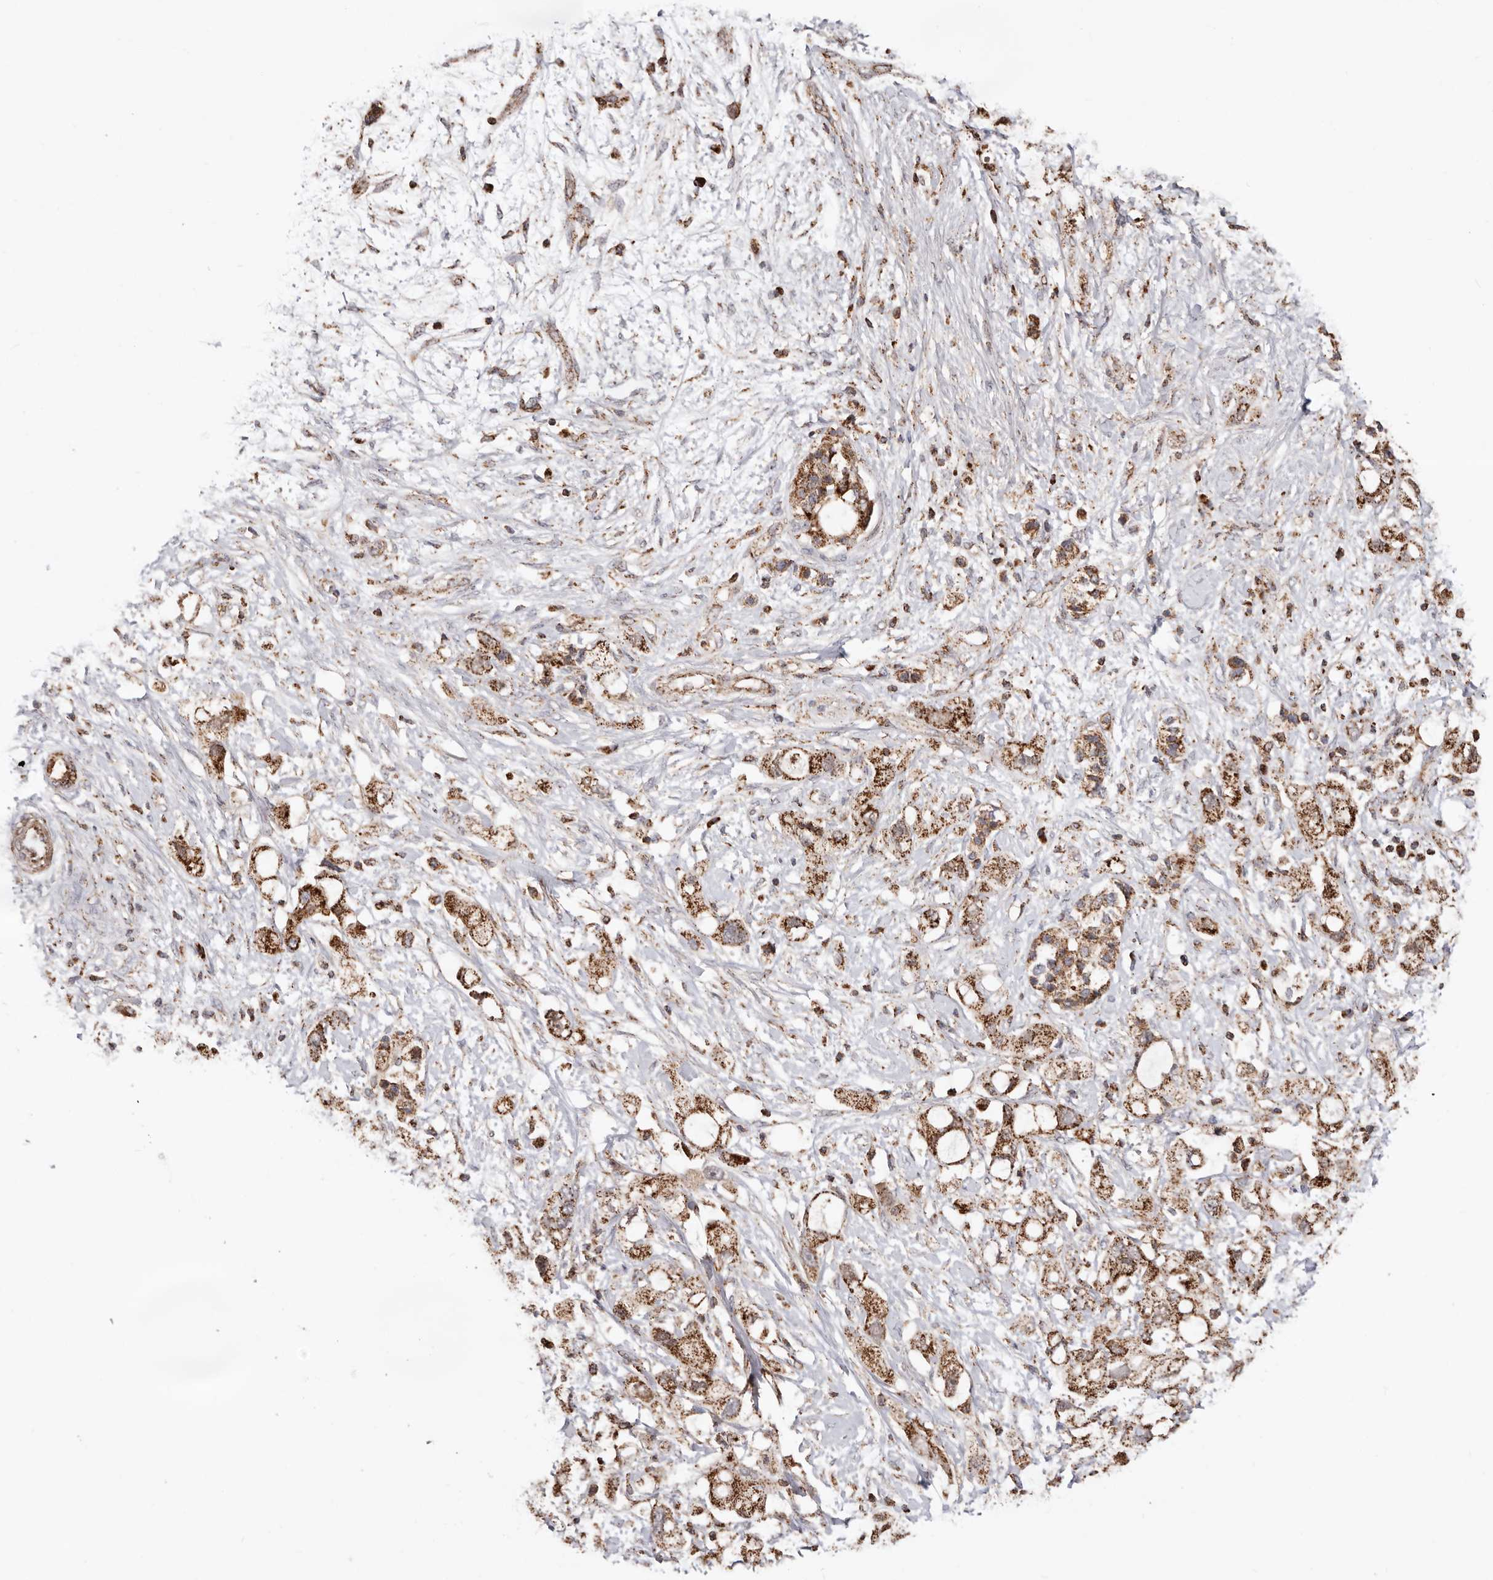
{"staining": {"intensity": "strong", "quantity": ">75%", "location": "cytoplasmic/membranous"}, "tissue": "pancreatic cancer", "cell_type": "Tumor cells", "image_type": "cancer", "snomed": [{"axis": "morphology", "description": "Adenocarcinoma, NOS"}, {"axis": "topography", "description": "Pancreas"}], "caption": "Protein staining of pancreatic cancer (adenocarcinoma) tissue reveals strong cytoplasmic/membranous positivity in approximately >75% of tumor cells.", "gene": "PRKACB", "patient": {"sex": "female", "age": 56}}